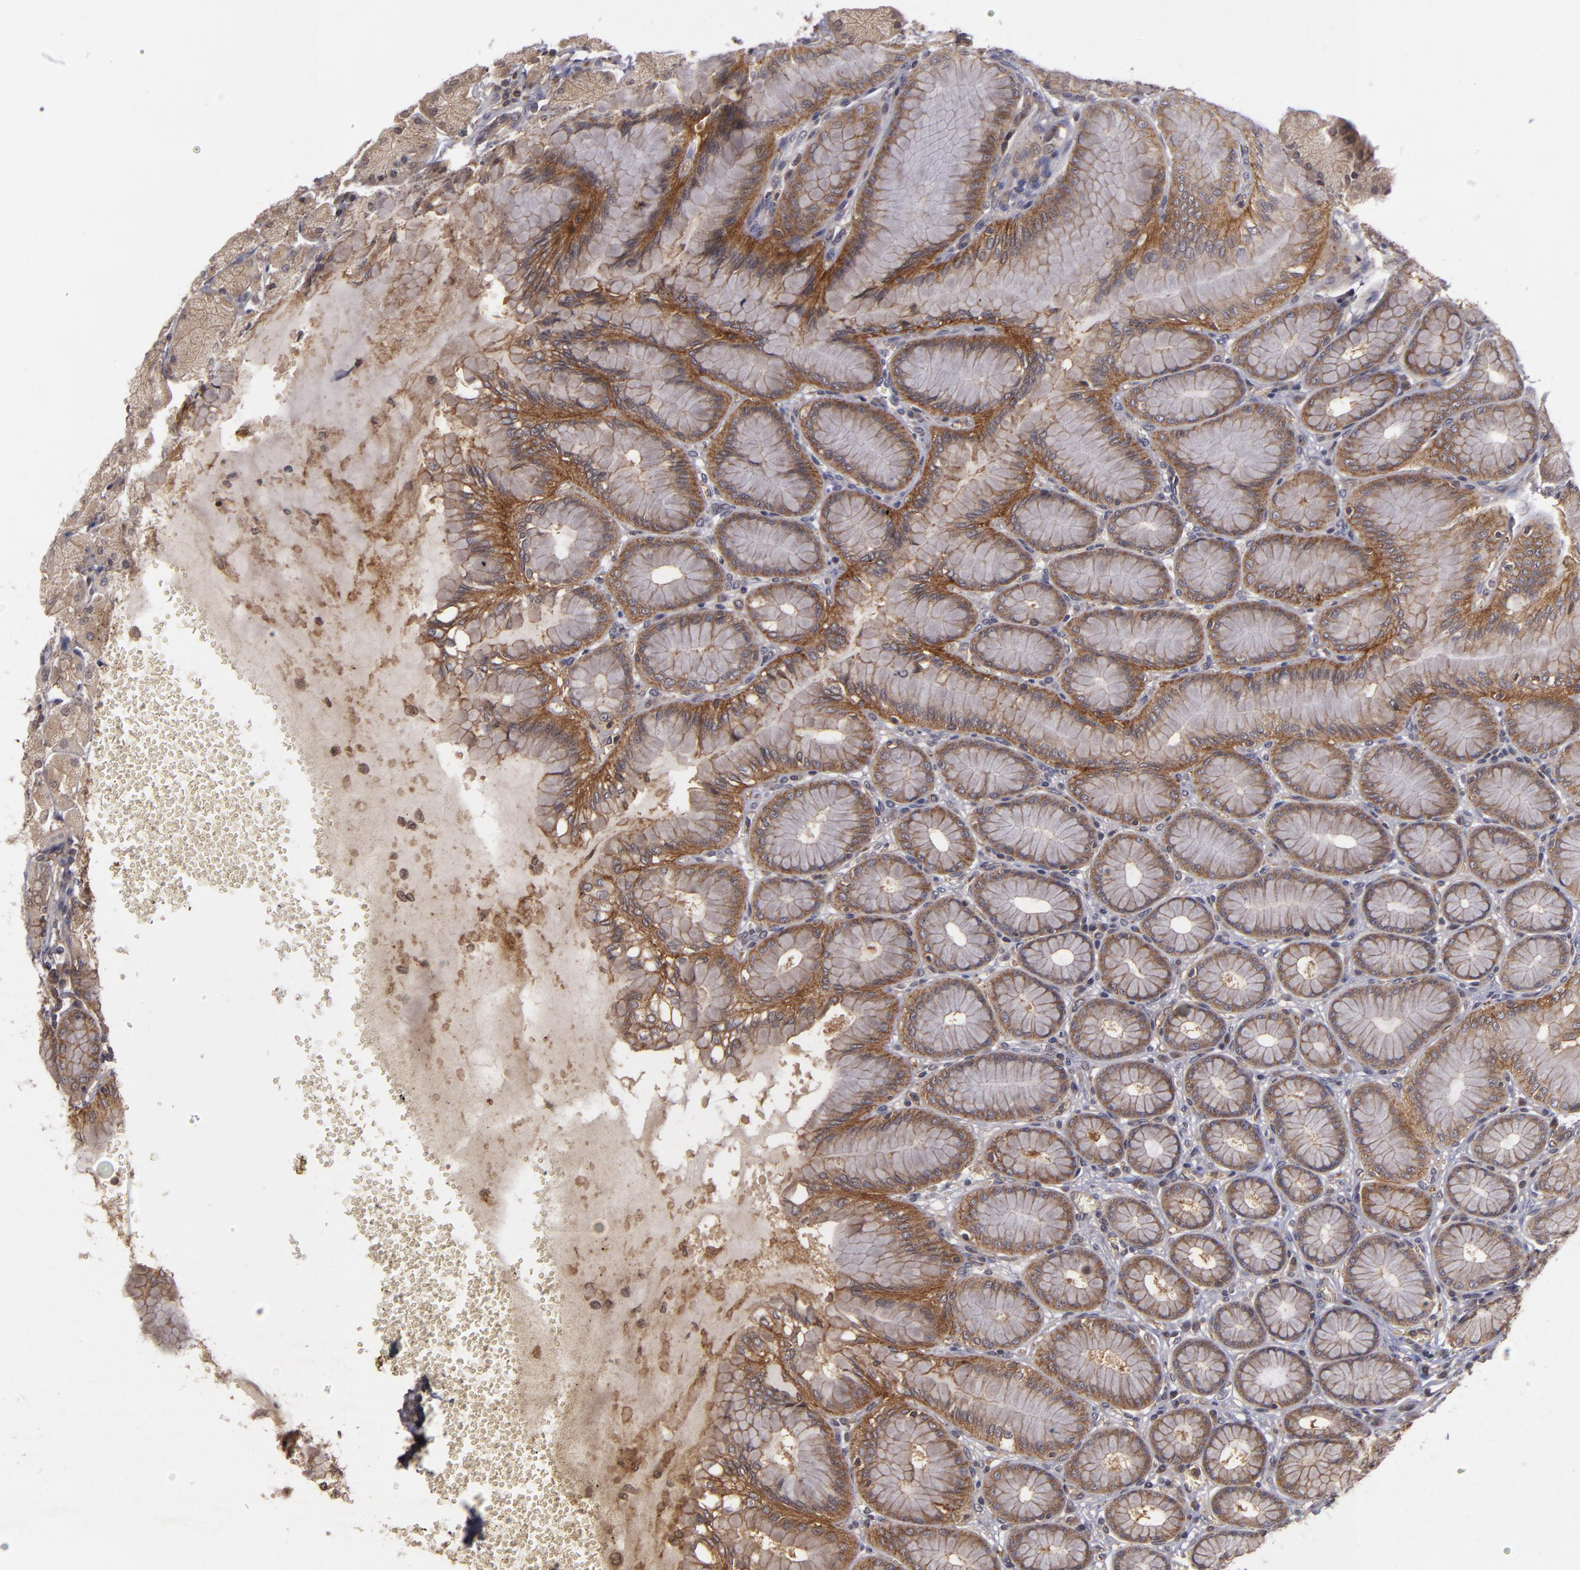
{"staining": {"intensity": "strong", "quantity": ">75%", "location": "cytoplasmic/membranous"}, "tissue": "stomach", "cell_type": "Glandular cells", "image_type": "normal", "snomed": [{"axis": "morphology", "description": "Normal tissue, NOS"}, {"axis": "topography", "description": "Stomach"}, {"axis": "topography", "description": "Stomach, lower"}], "caption": "A brown stain highlights strong cytoplasmic/membranous staining of a protein in glandular cells of benign human stomach.", "gene": "HRAS", "patient": {"sex": "male", "age": 76}}